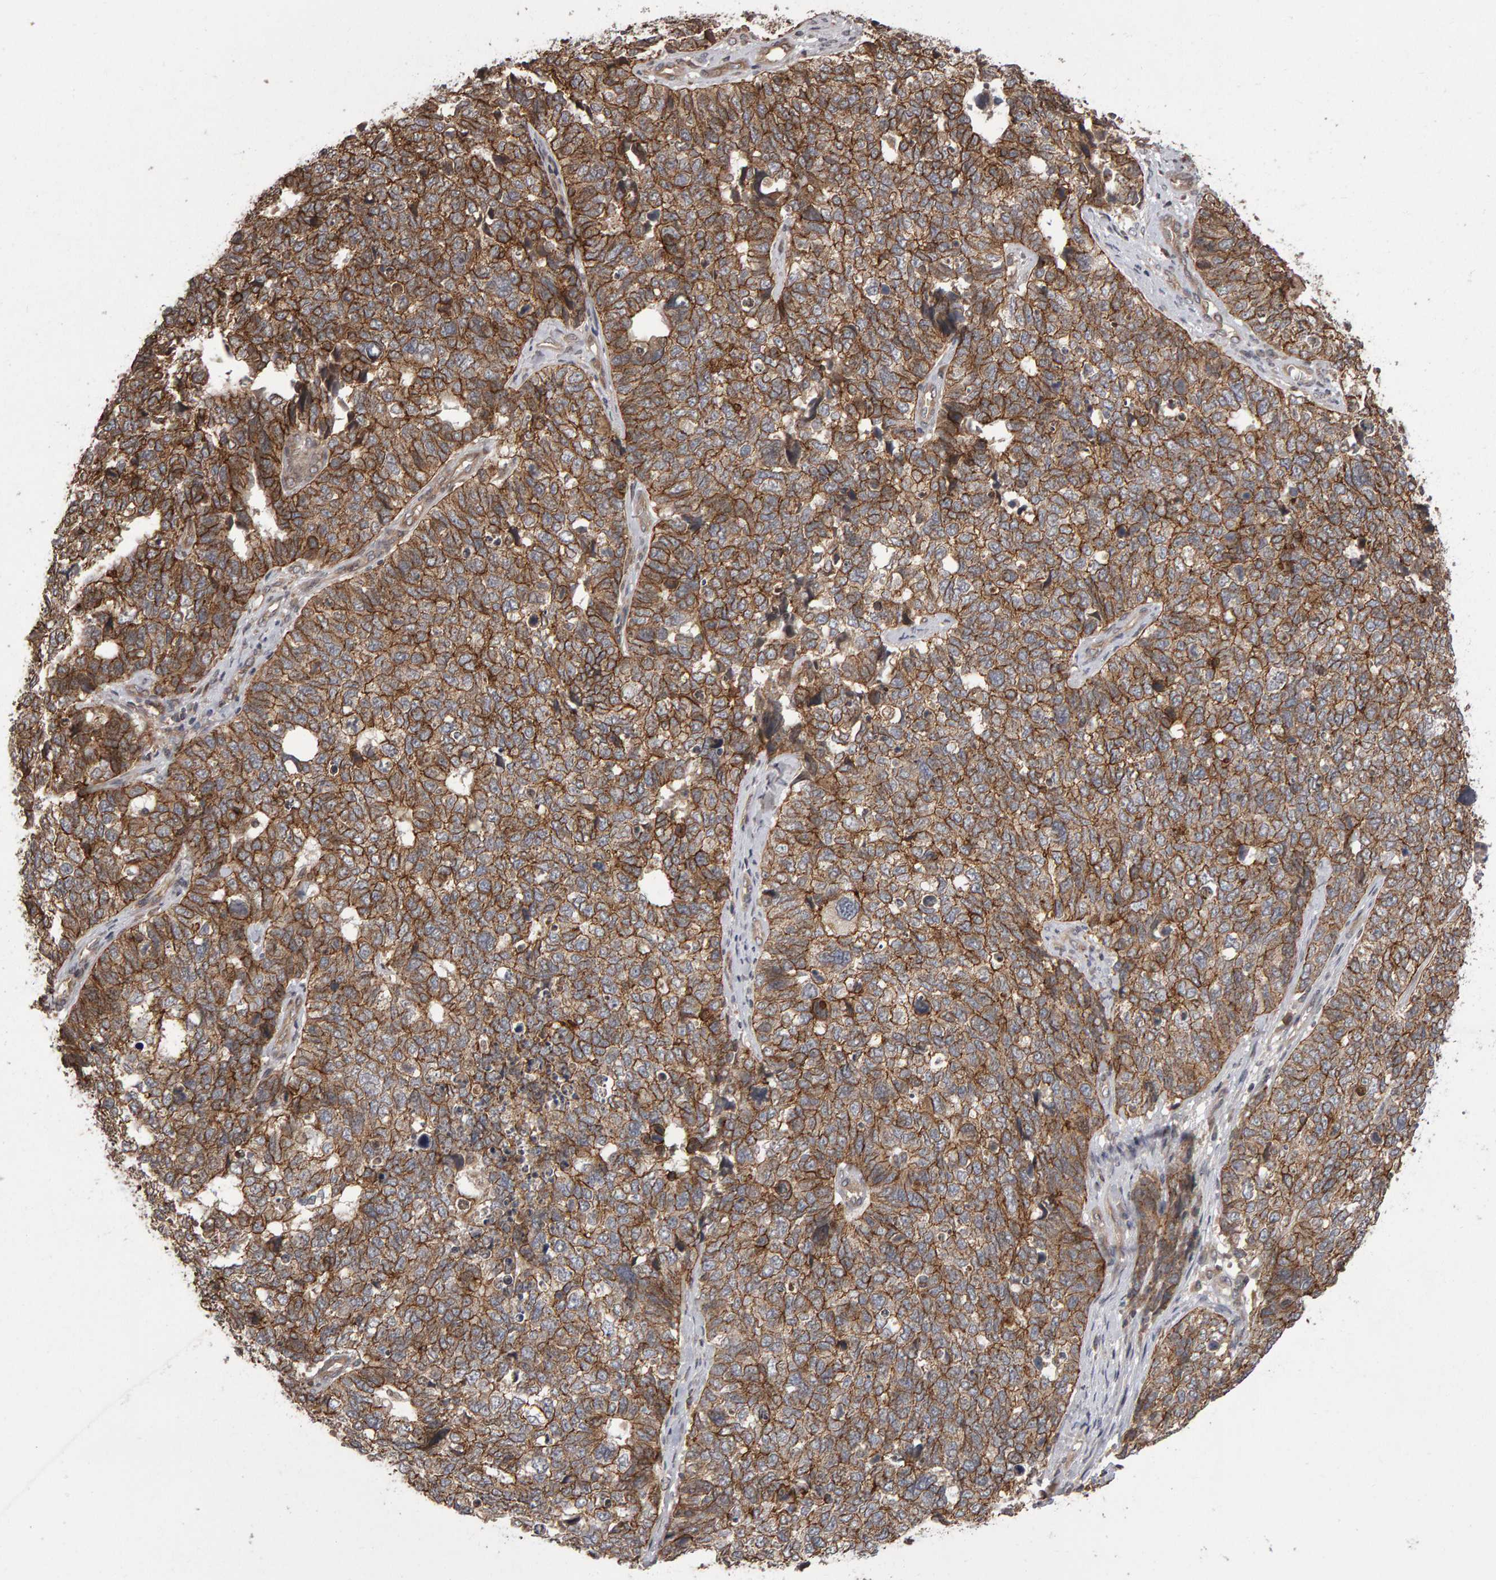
{"staining": {"intensity": "moderate", "quantity": ">75%", "location": "cytoplasmic/membranous"}, "tissue": "cervical cancer", "cell_type": "Tumor cells", "image_type": "cancer", "snomed": [{"axis": "morphology", "description": "Squamous cell carcinoma, NOS"}, {"axis": "topography", "description": "Cervix"}], "caption": "DAB (3,3'-diaminobenzidine) immunohistochemical staining of human cervical squamous cell carcinoma exhibits moderate cytoplasmic/membranous protein expression in approximately >75% of tumor cells.", "gene": "SCRIB", "patient": {"sex": "female", "age": 63}}